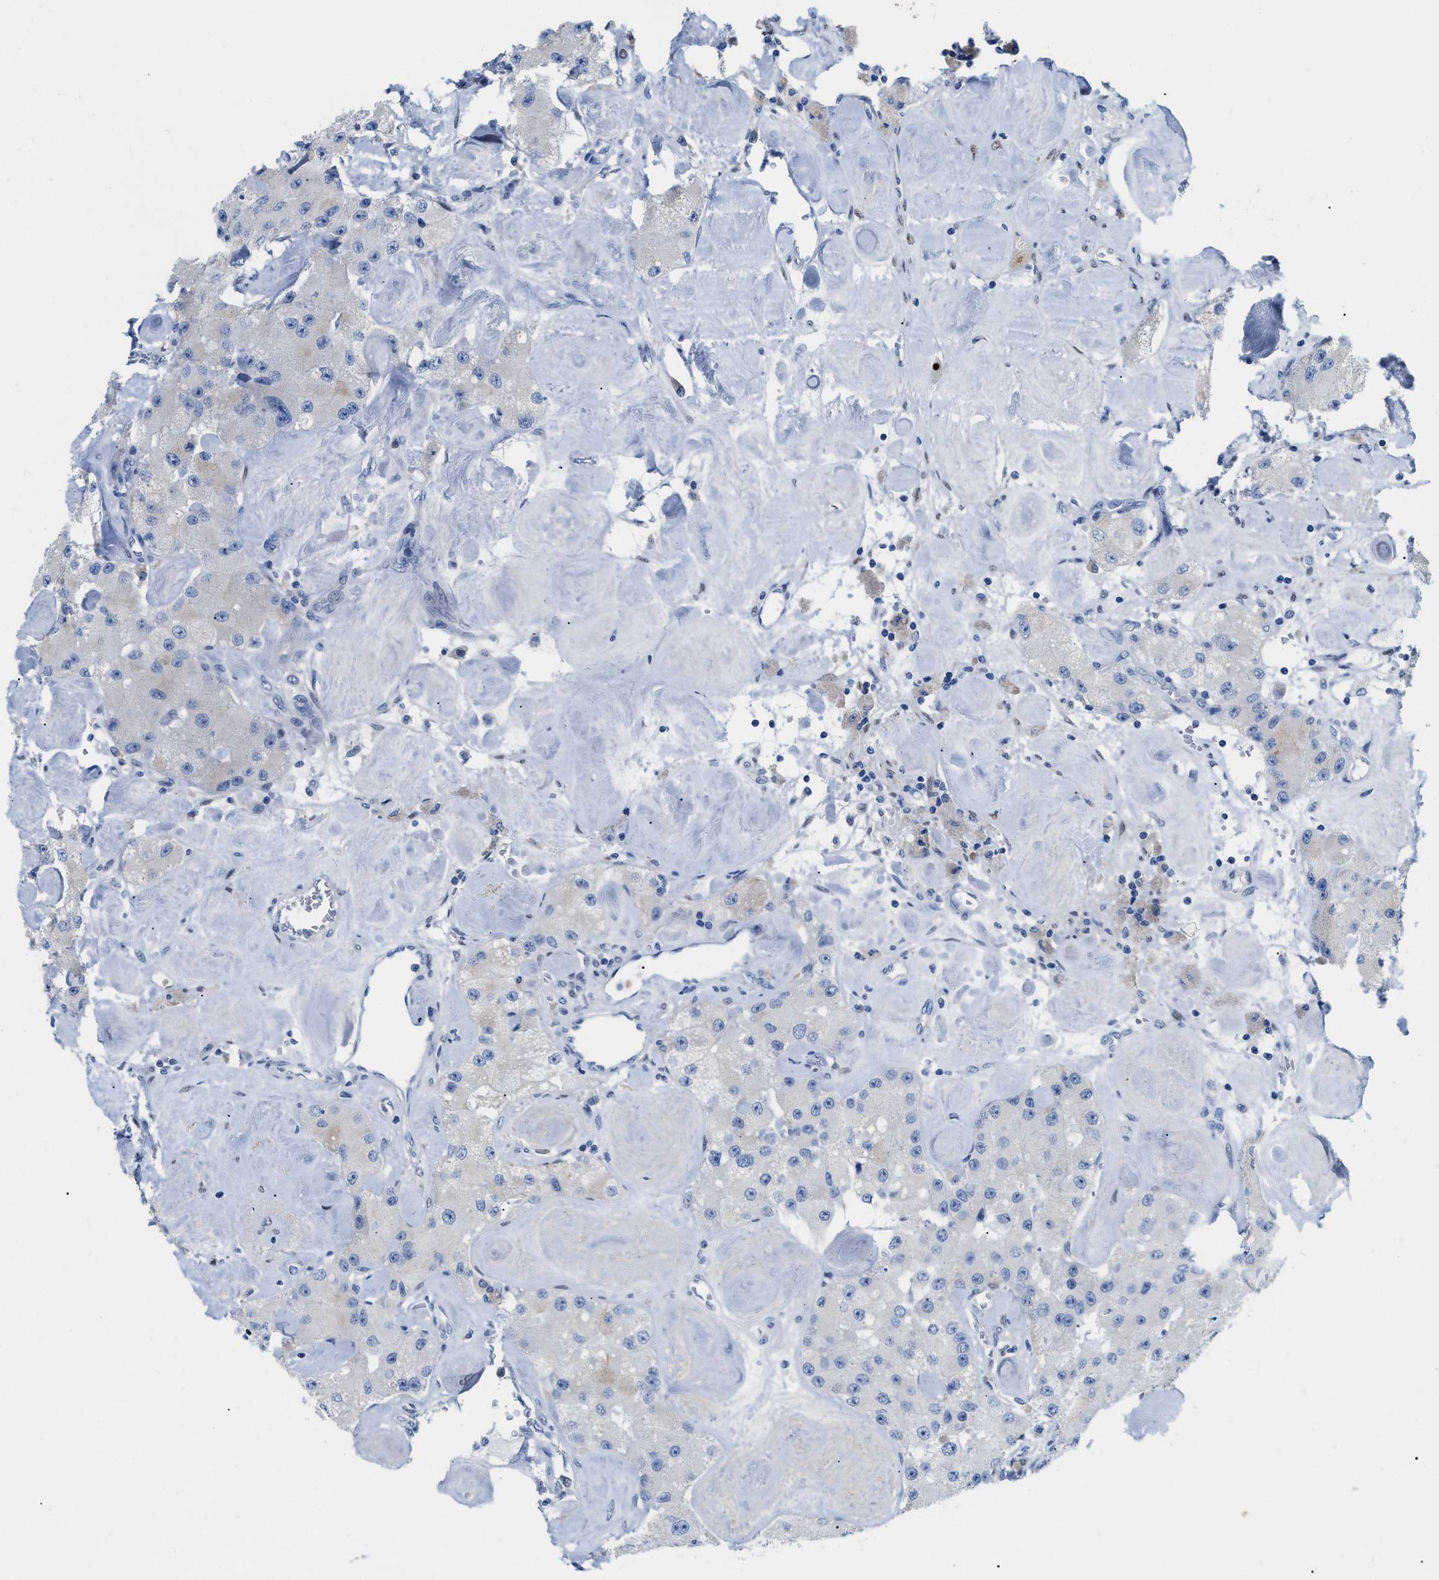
{"staining": {"intensity": "negative", "quantity": "none", "location": "none"}, "tissue": "carcinoid", "cell_type": "Tumor cells", "image_type": "cancer", "snomed": [{"axis": "morphology", "description": "Carcinoid, malignant, NOS"}, {"axis": "topography", "description": "Pancreas"}], "caption": "Tumor cells are negative for protein expression in human carcinoid (malignant).", "gene": "NFIX", "patient": {"sex": "male", "age": 41}}